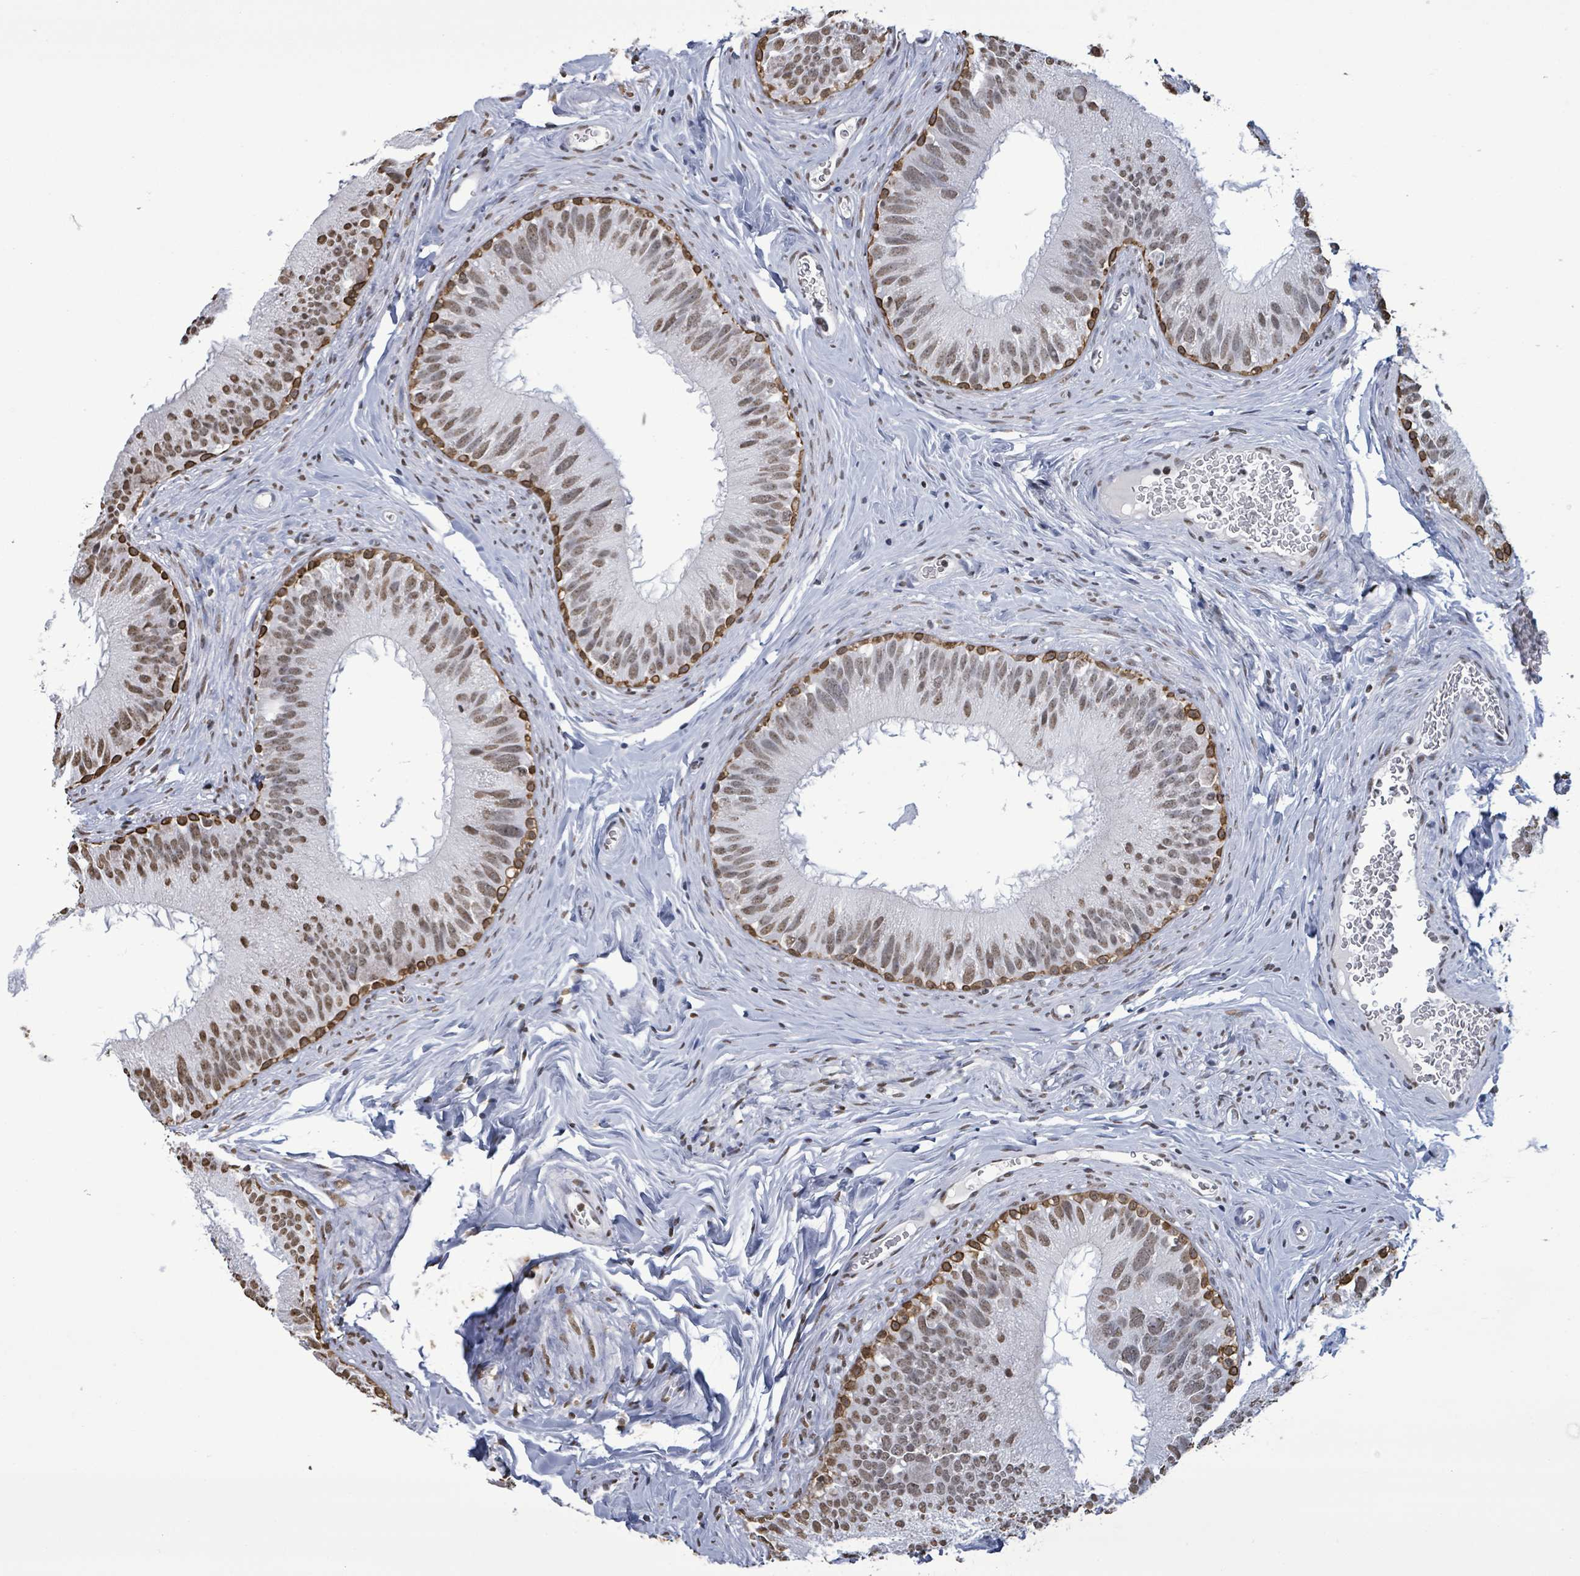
{"staining": {"intensity": "strong", "quantity": "25%-75%", "location": "cytoplasmic/membranous,nuclear"}, "tissue": "epididymis", "cell_type": "Glandular cells", "image_type": "normal", "snomed": [{"axis": "morphology", "description": "Normal tissue, NOS"}, {"axis": "topography", "description": "Epididymis"}], "caption": "This image shows IHC staining of benign epididymis, with high strong cytoplasmic/membranous,nuclear positivity in approximately 25%-75% of glandular cells.", "gene": "SAMD14", "patient": {"sex": "male", "age": 38}}